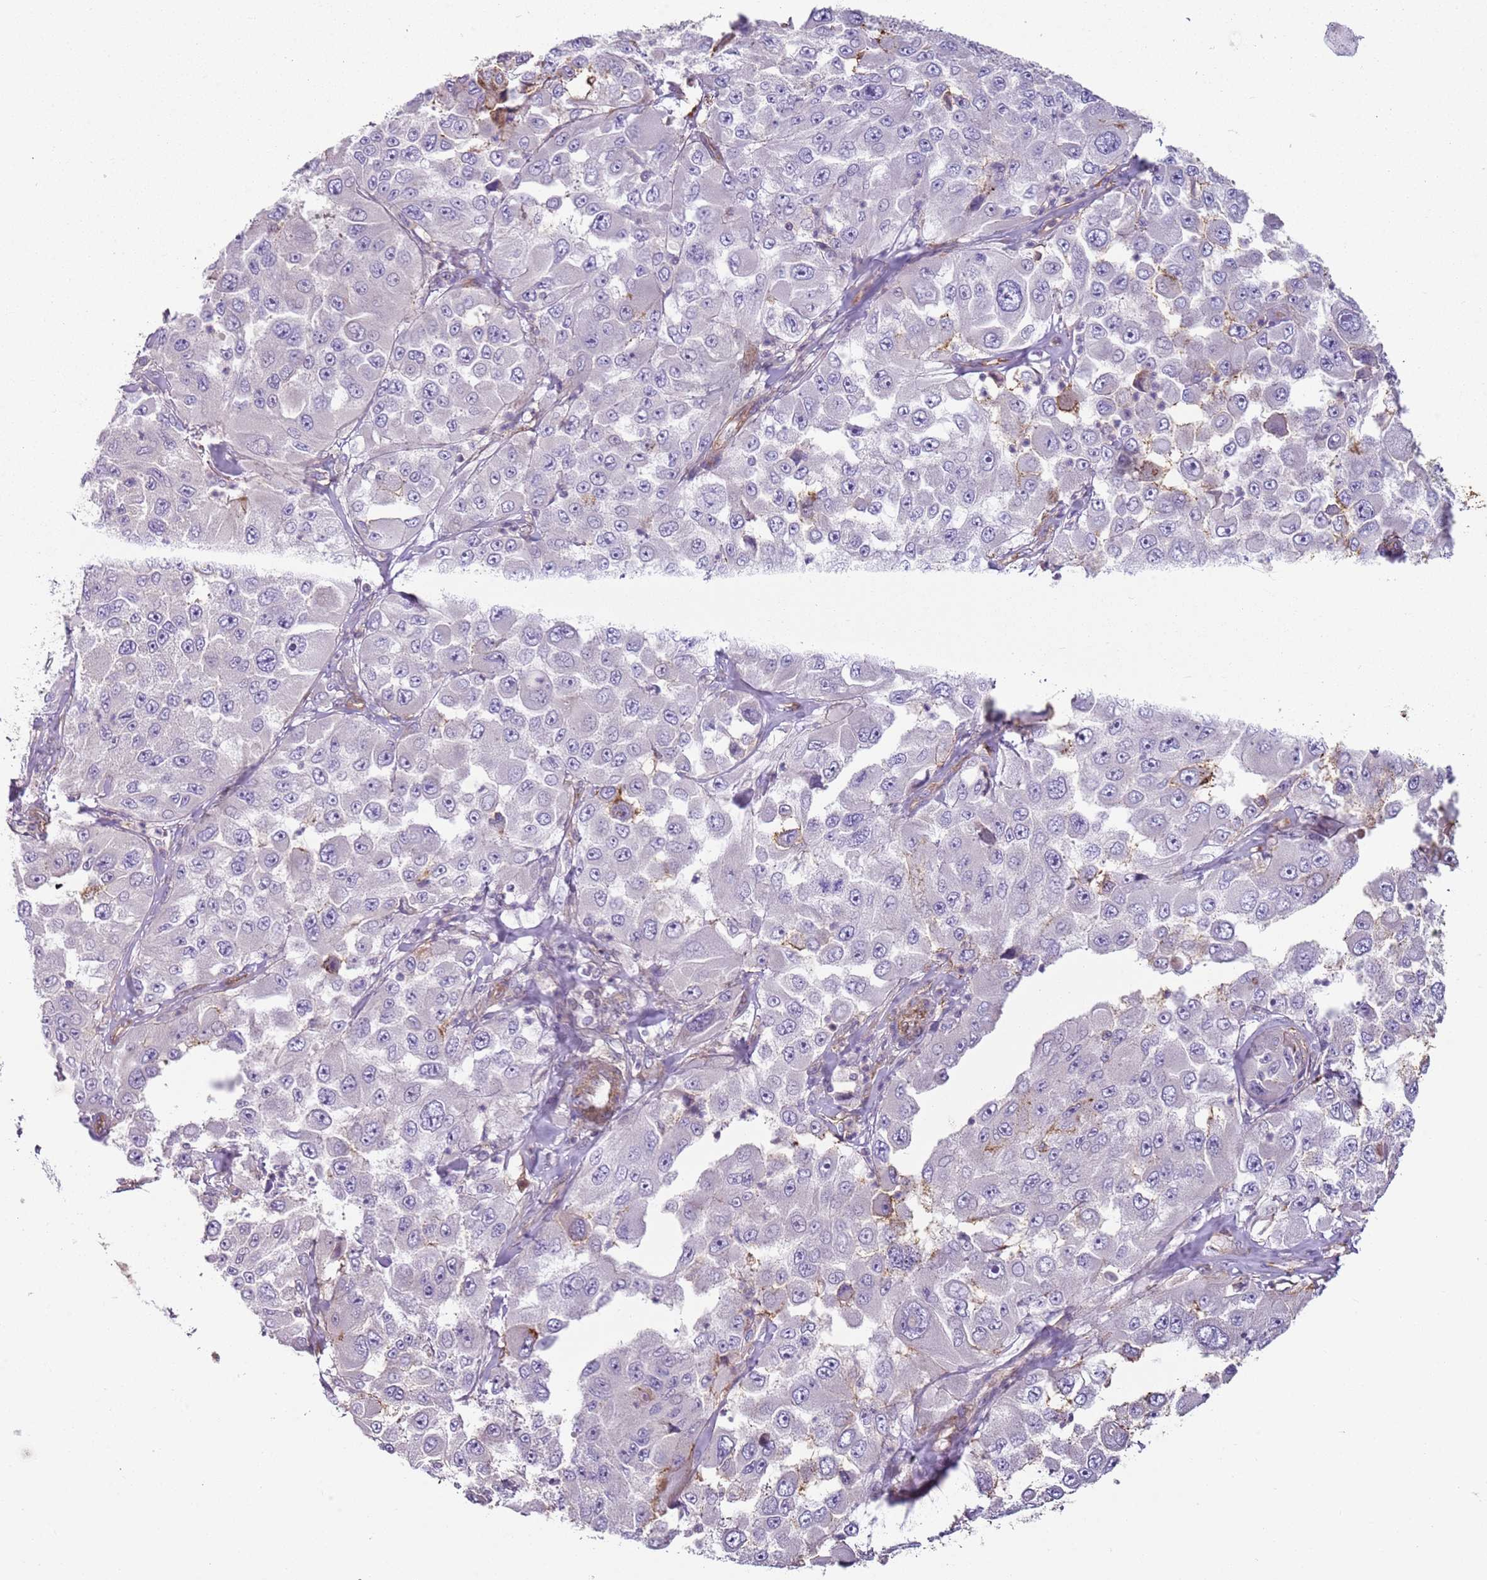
{"staining": {"intensity": "moderate", "quantity": "<25%", "location": "cytoplasmic/membranous"}, "tissue": "melanoma", "cell_type": "Tumor cells", "image_type": "cancer", "snomed": [{"axis": "morphology", "description": "Malignant melanoma, Metastatic site"}, {"axis": "topography", "description": "Lymph node"}], "caption": "Immunohistochemistry staining of melanoma, which exhibits low levels of moderate cytoplasmic/membranous staining in approximately <25% of tumor cells indicating moderate cytoplasmic/membranous protein expression. The staining was performed using DAB (brown) for protein detection and nuclei were counterstained in hematoxylin (blue).", "gene": "GNAI3", "patient": {"sex": "male", "age": 62}}